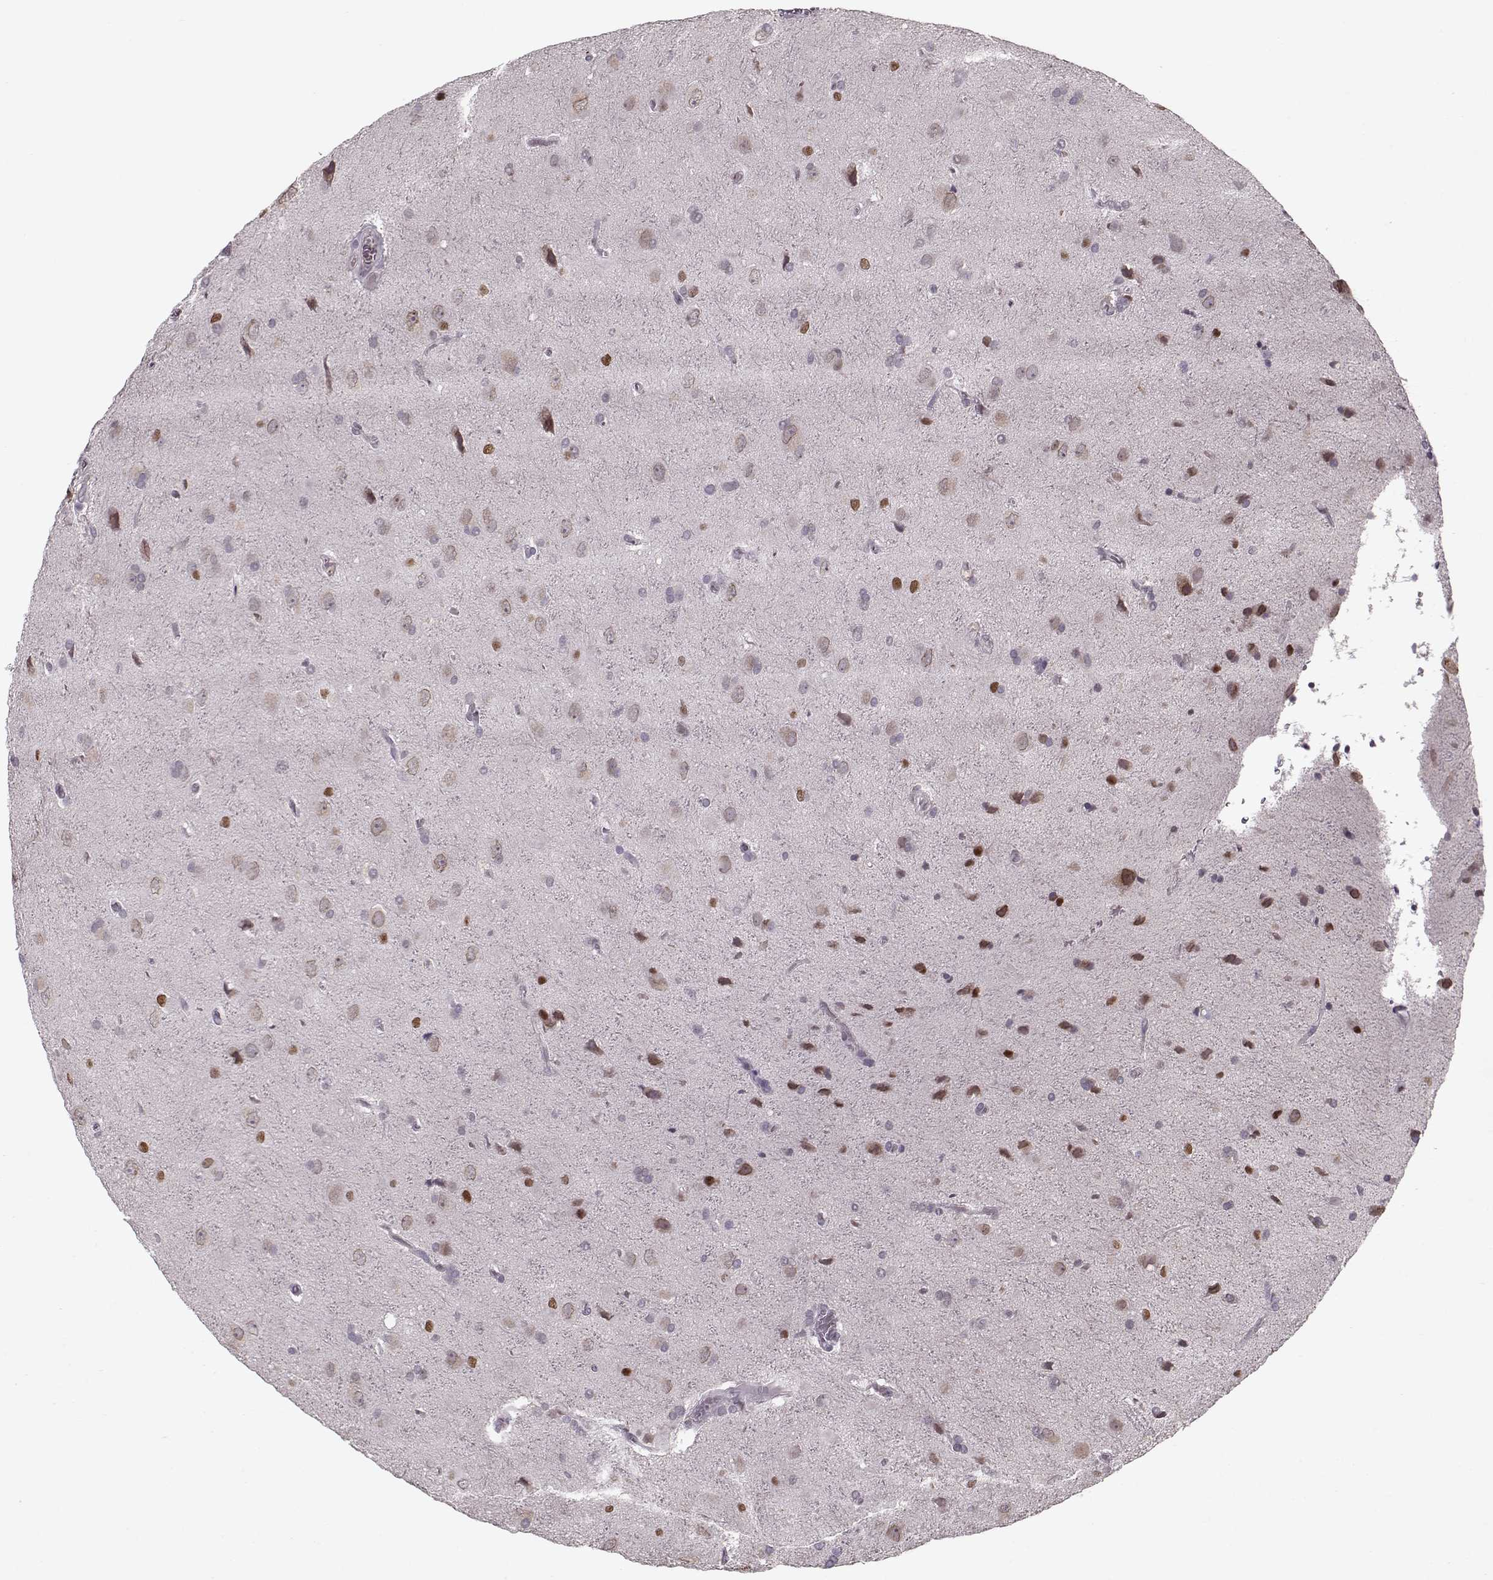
{"staining": {"intensity": "negative", "quantity": "none", "location": "none"}, "tissue": "glioma", "cell_type": "Tumor cells", "image_type": "cancer", "snomed": [{"axis": "morphology", "description": "Glioma, malignant, Low grade"}, {"axis": "topography", "description": "Brain"}], "caption": "Tumor cells show no significant staining in glioma.", "gene": "DNAI3", "patient": {"sex": "male", "age": 58}}